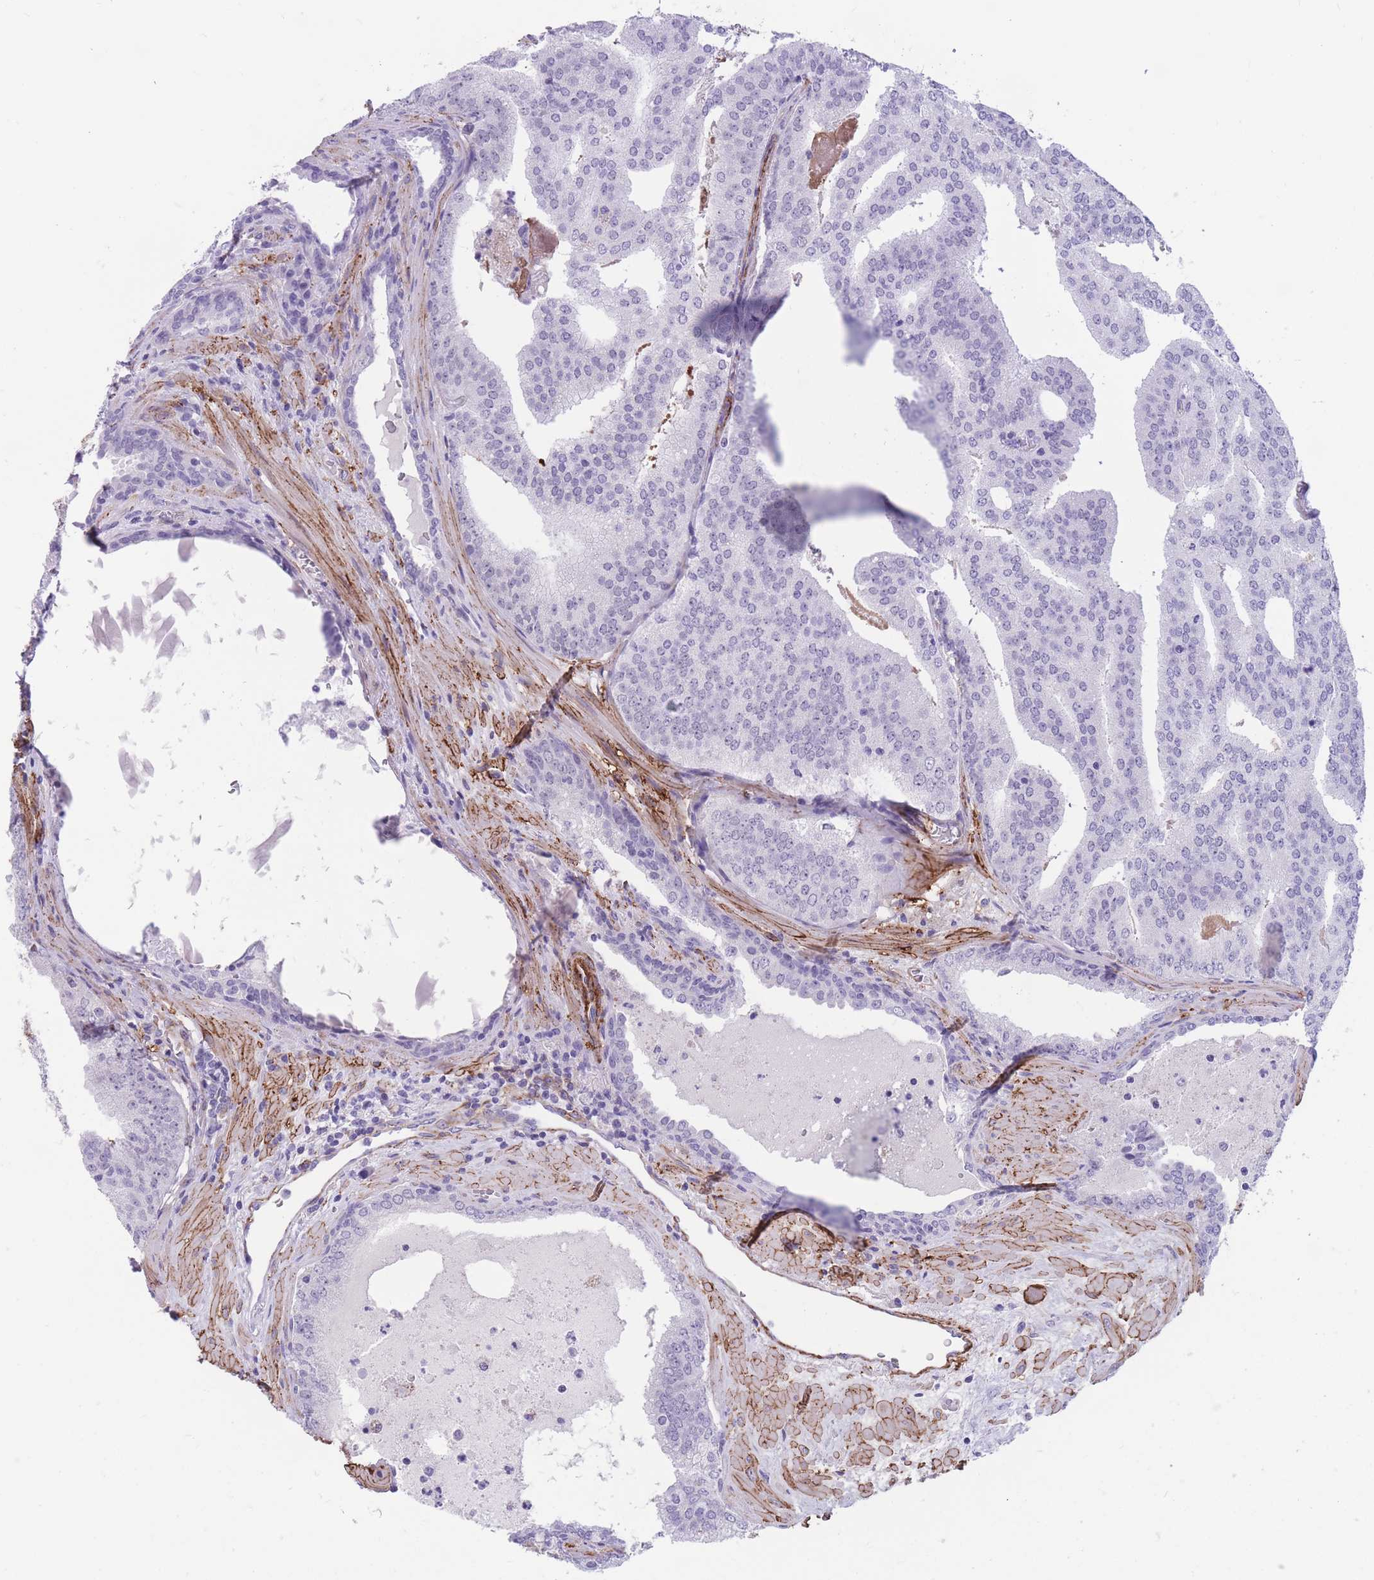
{"staining": {"intensity": "negative", "quantity": "none", "location": "none"}, "tissue": "prostate cancer", "cell_type": "Tumor cells", "image_type": "cancer", "snomed": [{"axis": "morphology", "description": "Adenocarcinoma, High grade"}, {"axis": "topography", "description": "Prostate"}], "caption": "Photomicrograph shows no protein positivity in tumor cells of prostate cancer tissue.", "gene": "DPYD", "patient": {"sex": "male", "age": 68}}